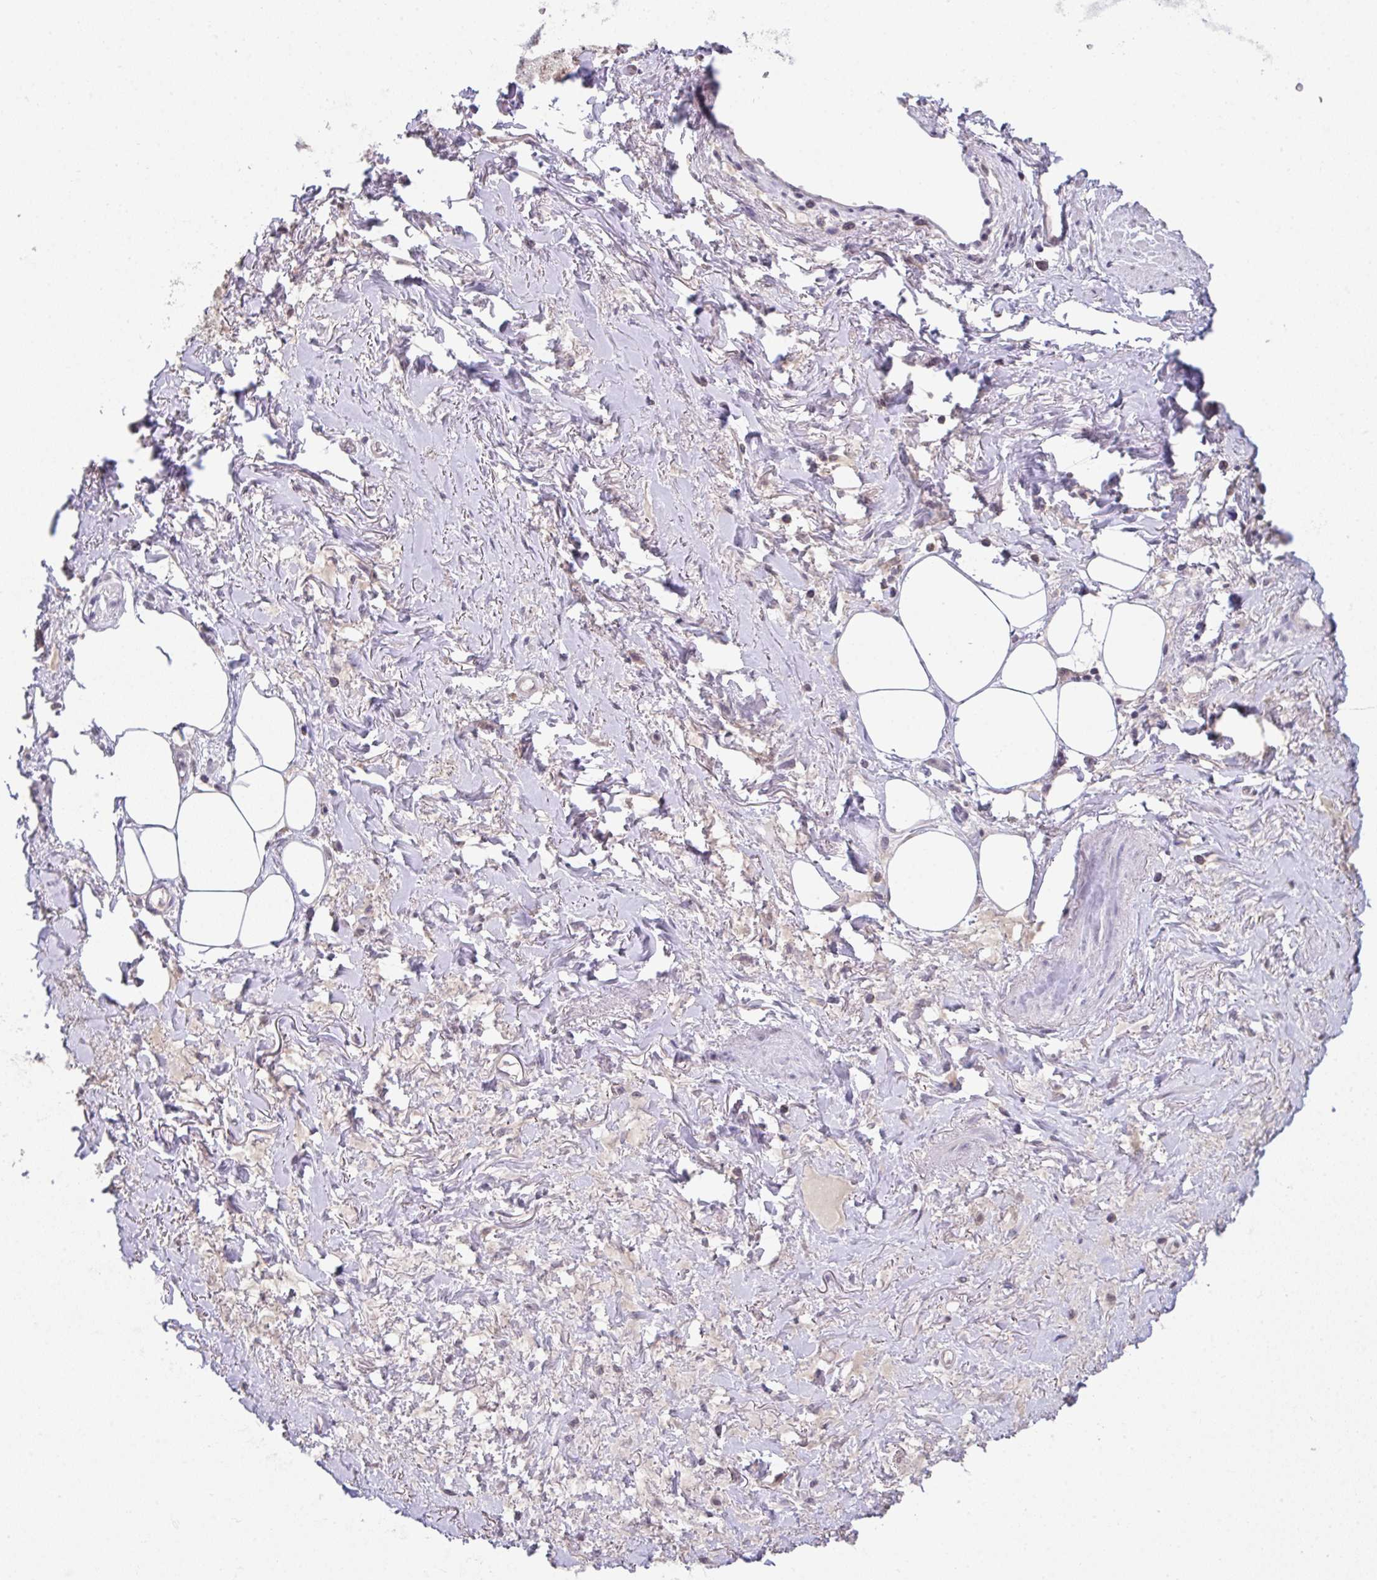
{"staining": {"intensity": "negative", "quantity": "none", "location": "none"}, "tissue": "adipose tissue", "cell_type": "Adipocytes", "image_type": "normal", "snomed": [{"axis": "morphology", "description": "Normal tissue, NOS"}, {"axis": "topography", "description": "Vagina"}, {"axis": "topography", "description": "Peripheral nerve tissue"}], "caption": "This is a image of immunohistochemistry (IHC) staining of benign adipose tissue, which shows no staining in adipocytes.", "gene": "GLTPD2", "patient": {"sex": "female", "age": 71}}